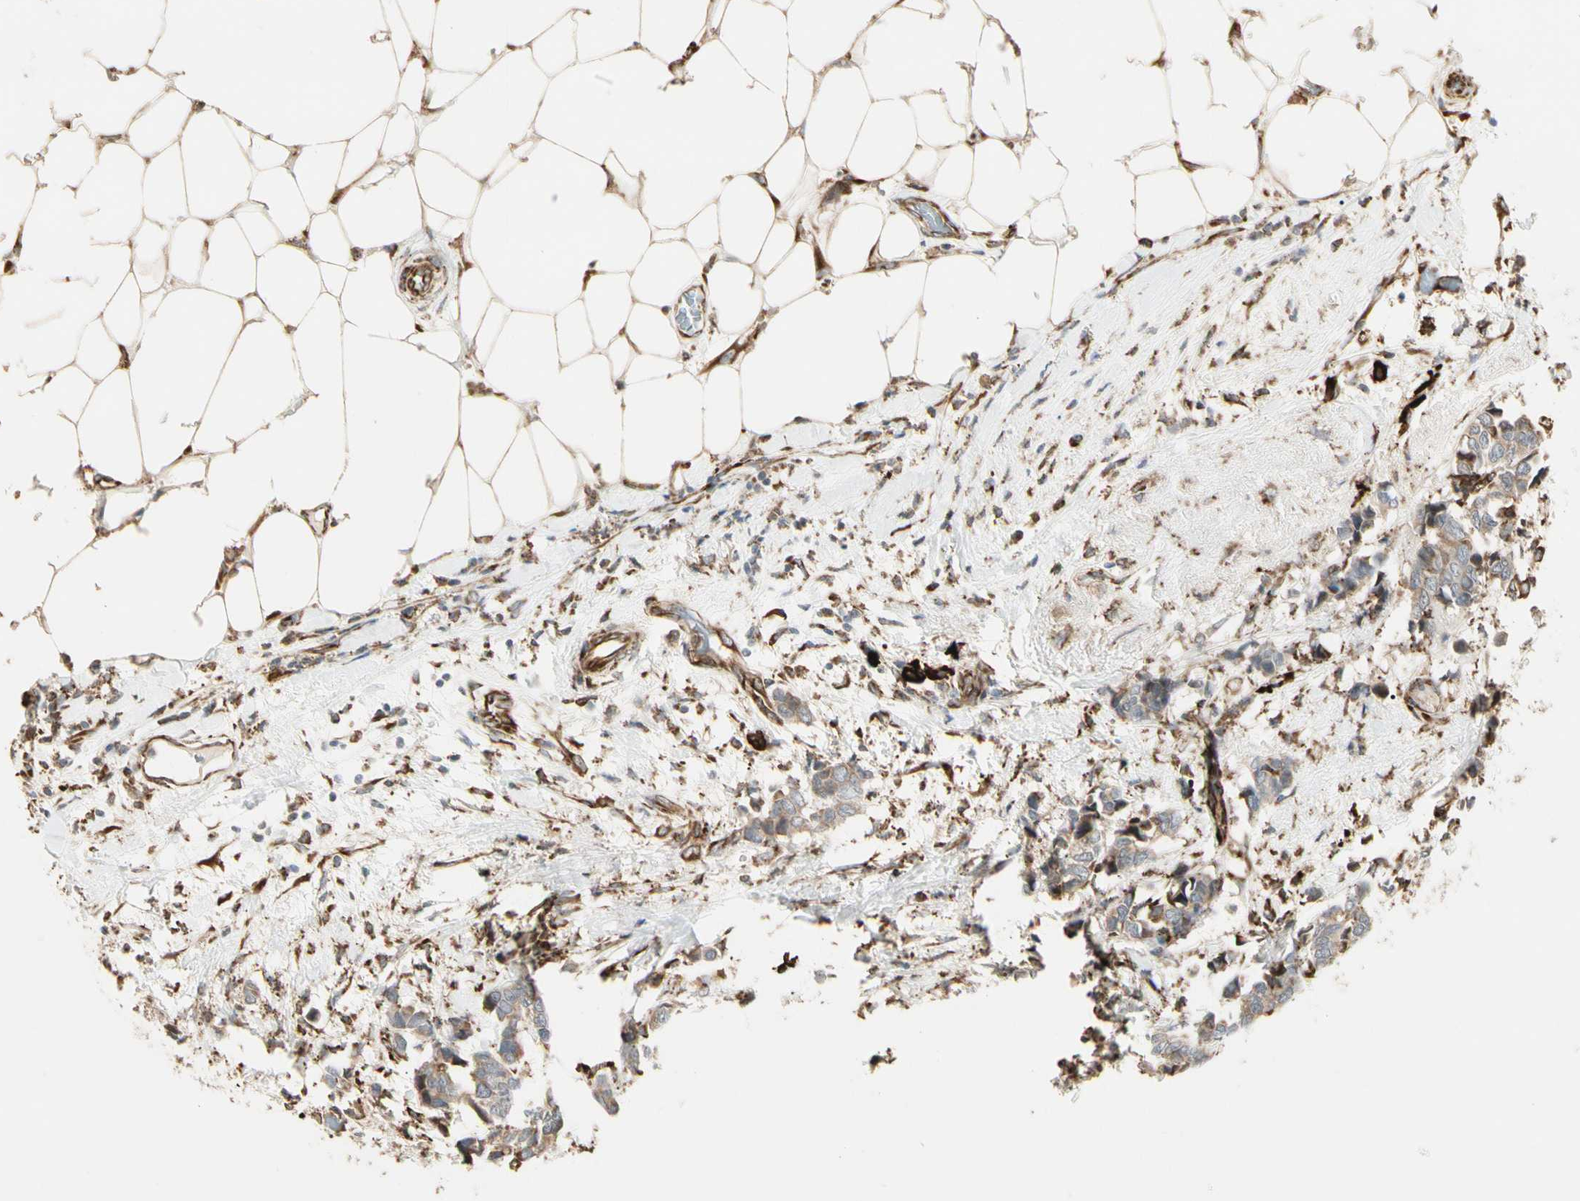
{"staining": {"intensity": "moderate", "quantity": ">75%", "location": "cytoplasmic/membranous"}, "tissue": "breast cancer", "cell_type": "Tumor cells", "image_type": "cancer", "snomed": [{"axis": "morphology", "description": "Duct carcinoma"}, {"axis": "topography", "description": "Breast"}], "caption": "Tumor cells demonstrate moderate cytoplasmic/membranous positivity in approximately >75% of cells in infiltrating ductal carcinoma (breast).", "gene": "HSP90B1", "patient": {"sex": "female", "age": 87}}